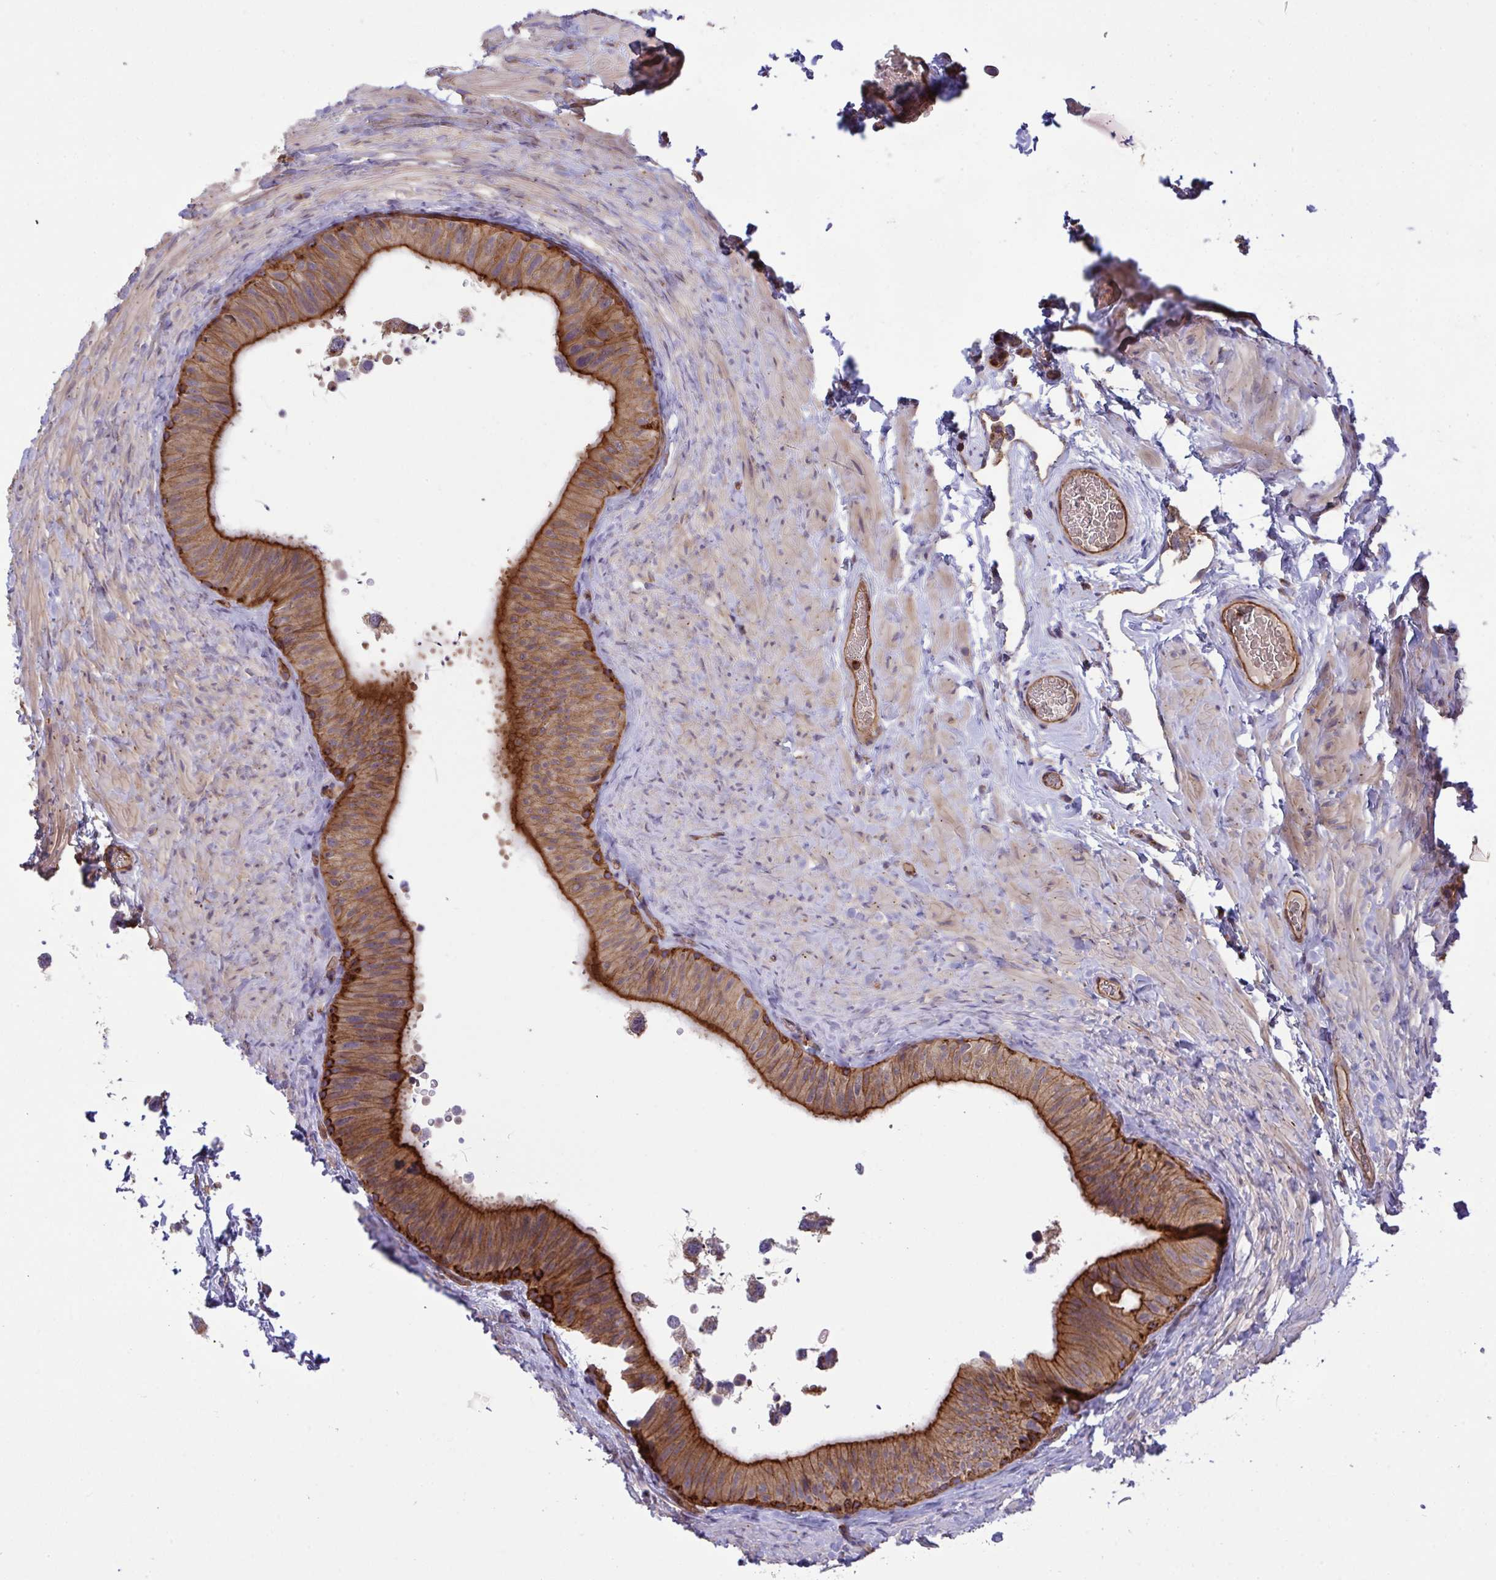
{"staining": {"intensity": "strong", "quantity": ">75%", "location": "cytoplasmic/membranous"}, "tissue": "epididymis", "cell_type": "Glandular cells", "image_type": "normal", "snomed": [{"axis": "morphology", "description": "Normal tissue, NOS"}, {"axis": "topography", "description": "Epididymis, spermatic cord, NOS"}, {"axis": "topography", "description": "Epididymis"}], "caption": "Epididymis stained with DAB (3,3'-diaminobenzidine) immunohistochemistry (IHC) shows high levels of strong cytoplasmic/membranous staining in approximately >75% of glandular cells. (DAB IHC, brown staining for protein, blue staining for nuclei).", "gene": "C4orf36", "patient": {"sex": "male", "age": 31}}